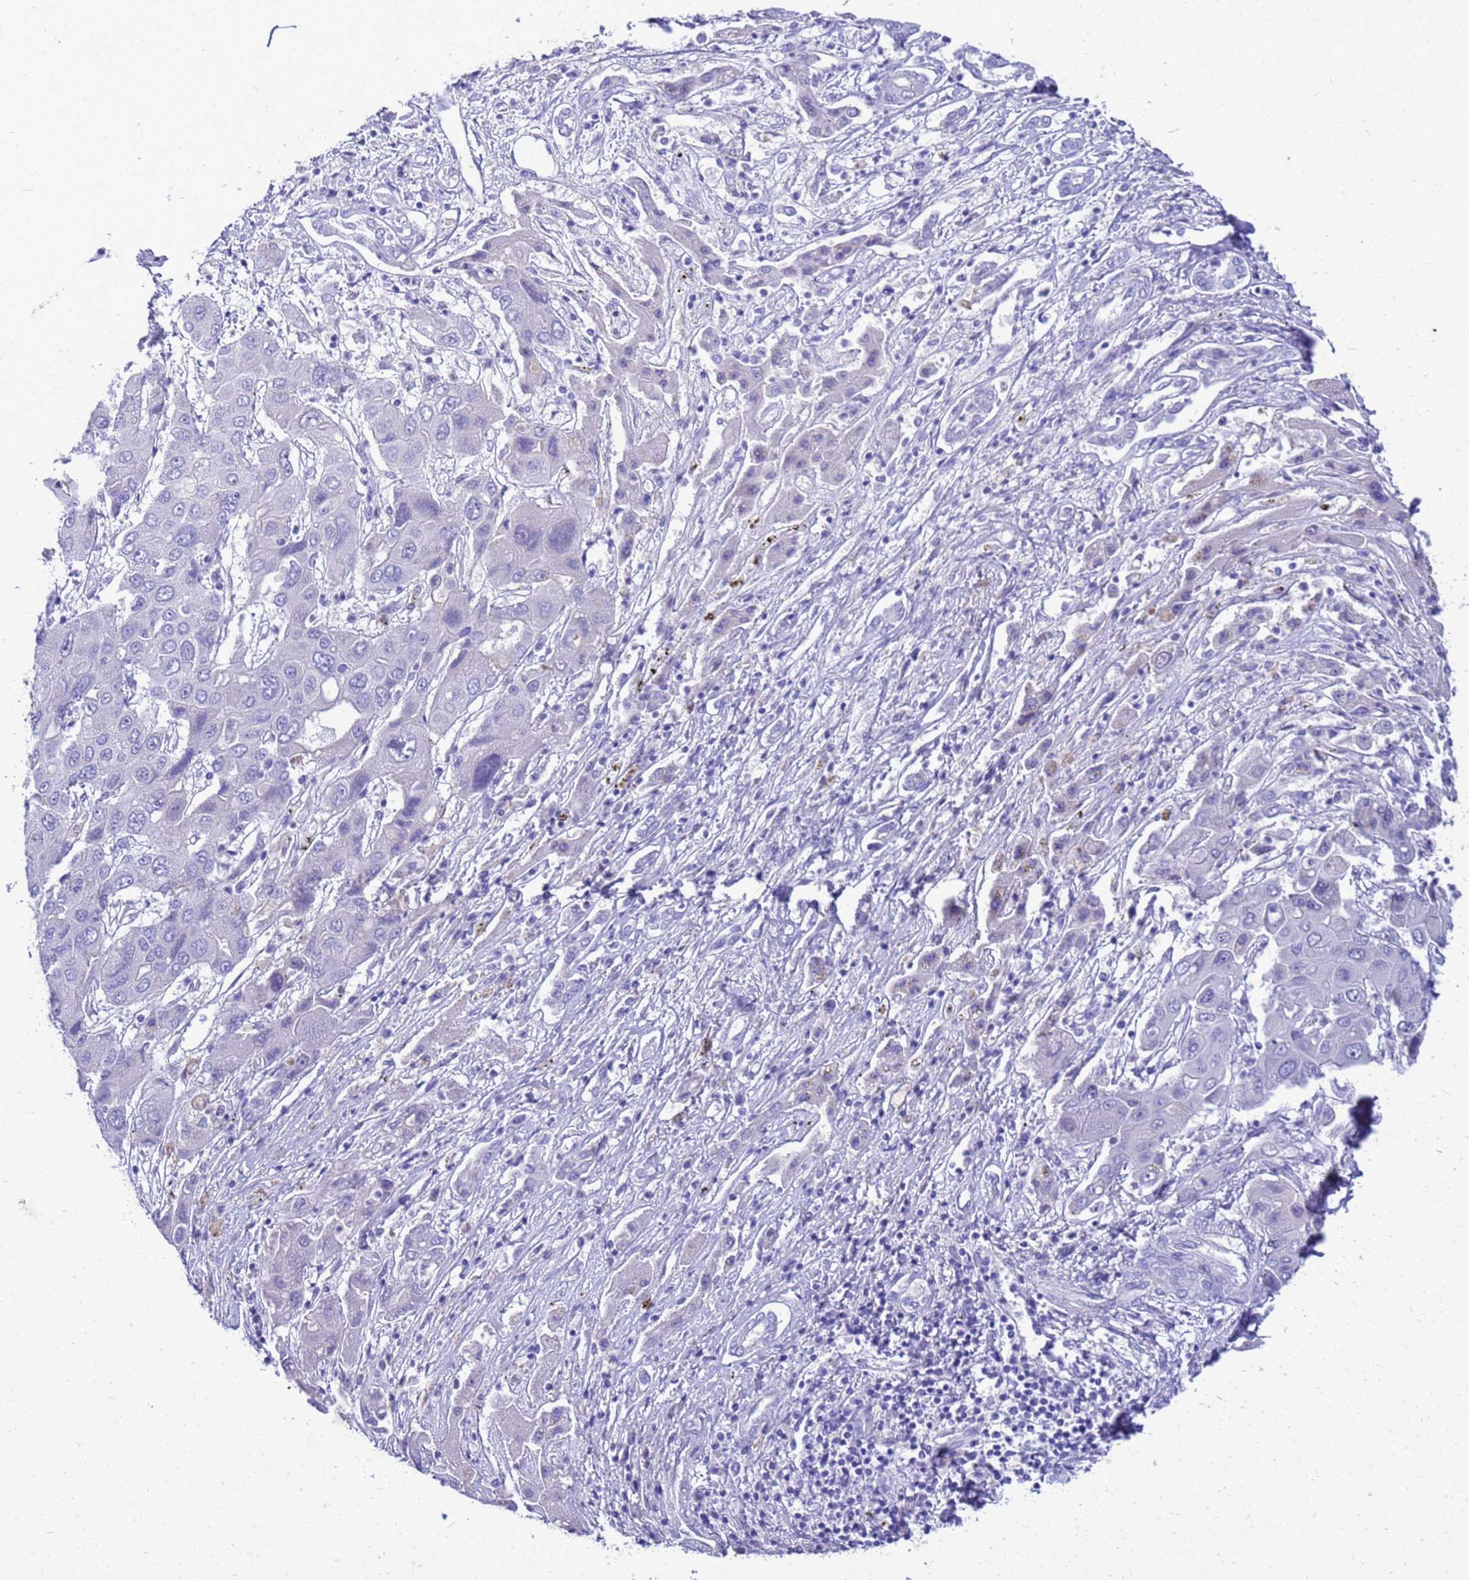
{"staining": {"intensity": "negative", "quantity": "none", "location": "none"}, "tissue": "liver cancer", "cell_type": "Tumor cells", "image_type": "cancer", "snomed": [{"axis": "morphology", "description": "Cholangiocarcinoma"}, {"axis": "topography", "description": "Liver"}], "caption": "An IHC image of liver cancer is shown. There is no staining in tumor cells of liver cancer. The staining is performed using DAB (3,3'-diaminobenzidine) brown chromogen with nuclei counter-stained in using hematoxylin.", "gene": "SYCN", "patient": {"sex": "male", "age": 67}}